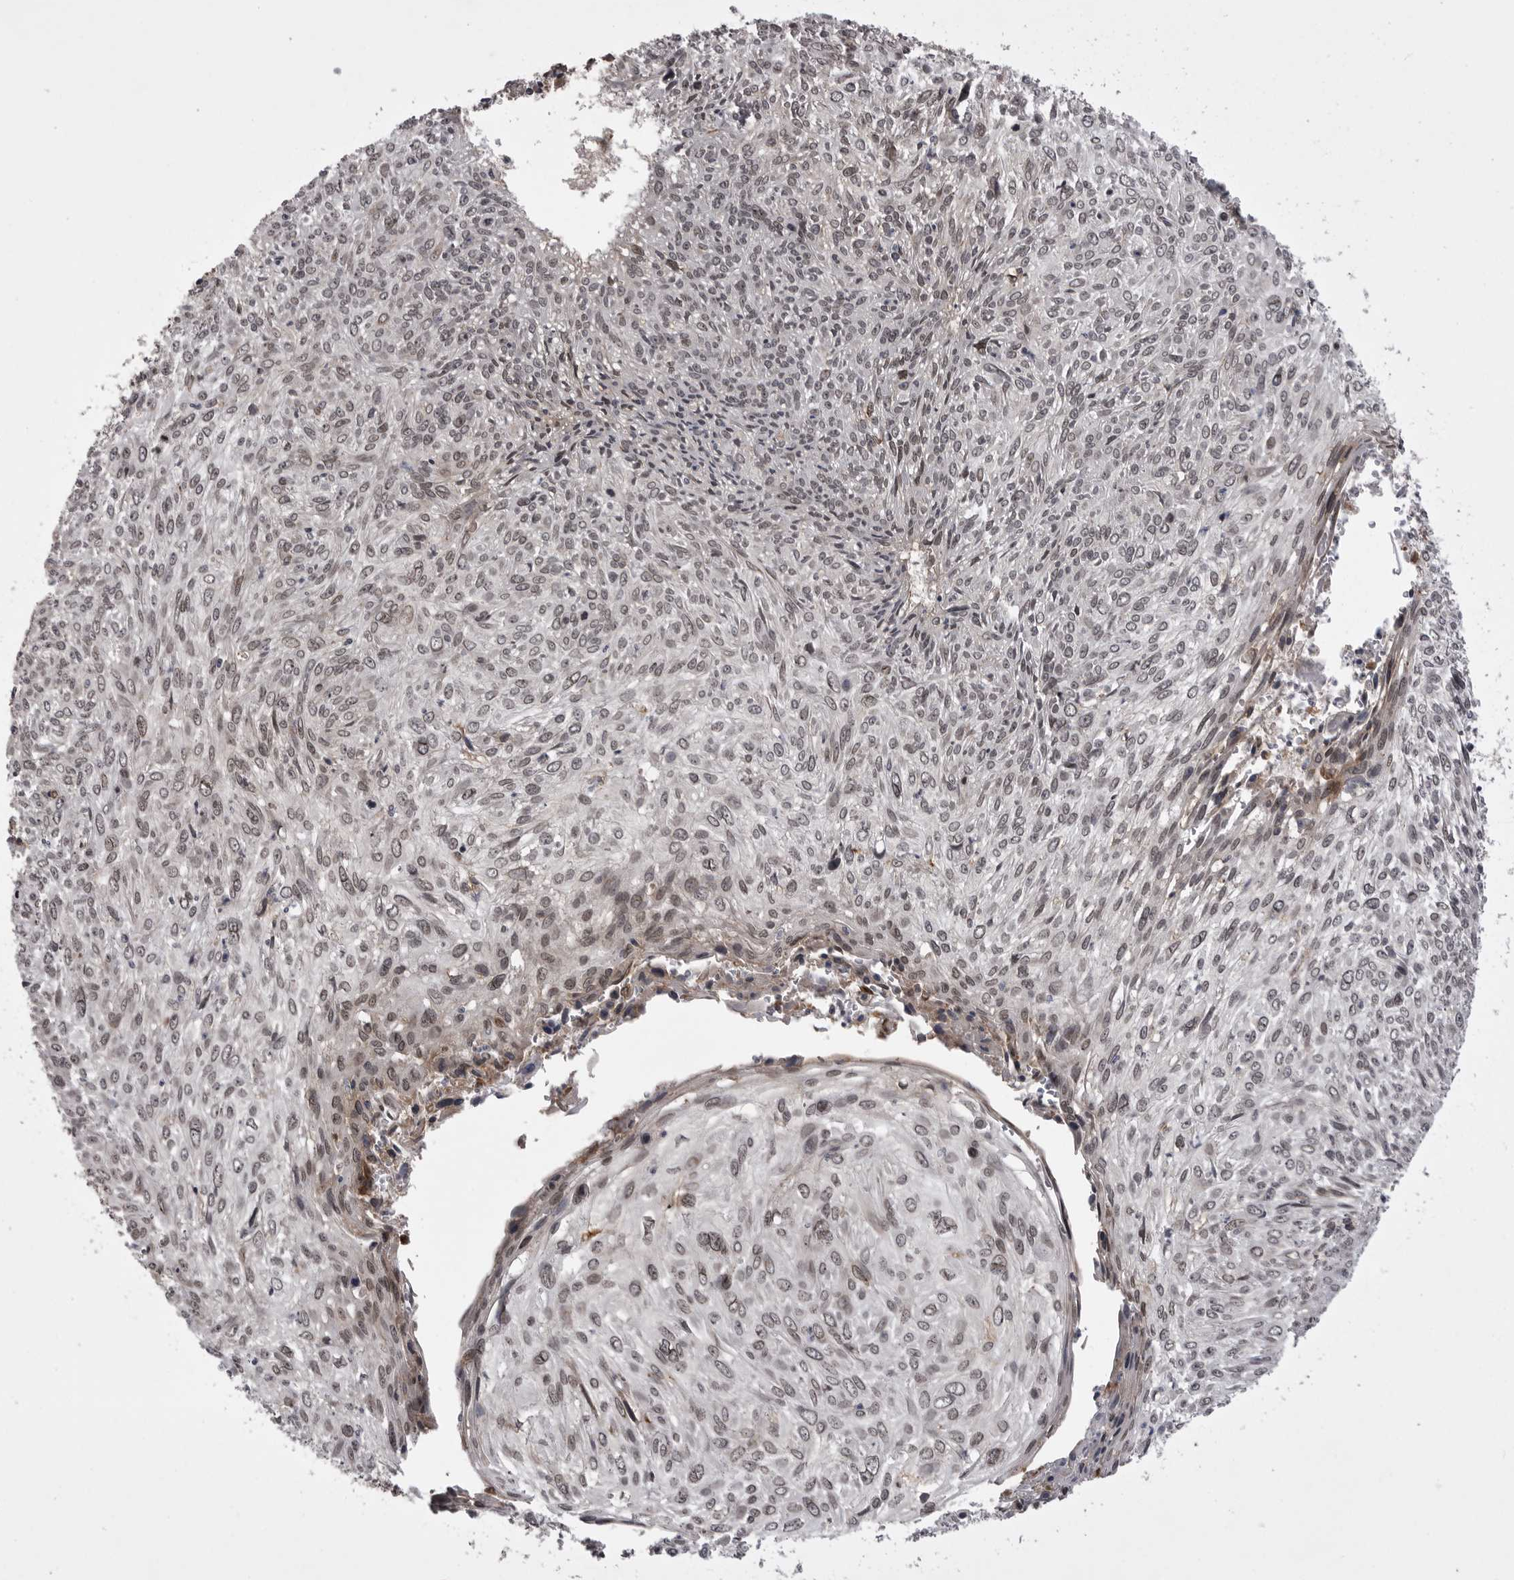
{"staining": {"intensity": "weak", "quantity": ">75%", "location": "nuclear"}, "tissue": "cervical cancer", "cell_type": "Tumor cells", "image_type": "cancer", "snomed": [{"axis": "morphology", "description": "Squamous cell carcinoma, NOS"}, {"axis": "topography", "description": "Cervix"}], "caption": "Immunohistochemistry (IHC) staining of cervical cancer, which displays low levels of weak nuclear expression in approximately >75% of tumor cells indicating weak nuclear protein expression. The staining was performed using DAB (3,3'-diaminobenzidine) (brown) for protein detection and nuclei were counterstained in hematoxylin (blue).", "gene": "ABL1", "patient": {"sex": "female", "age": 51}}